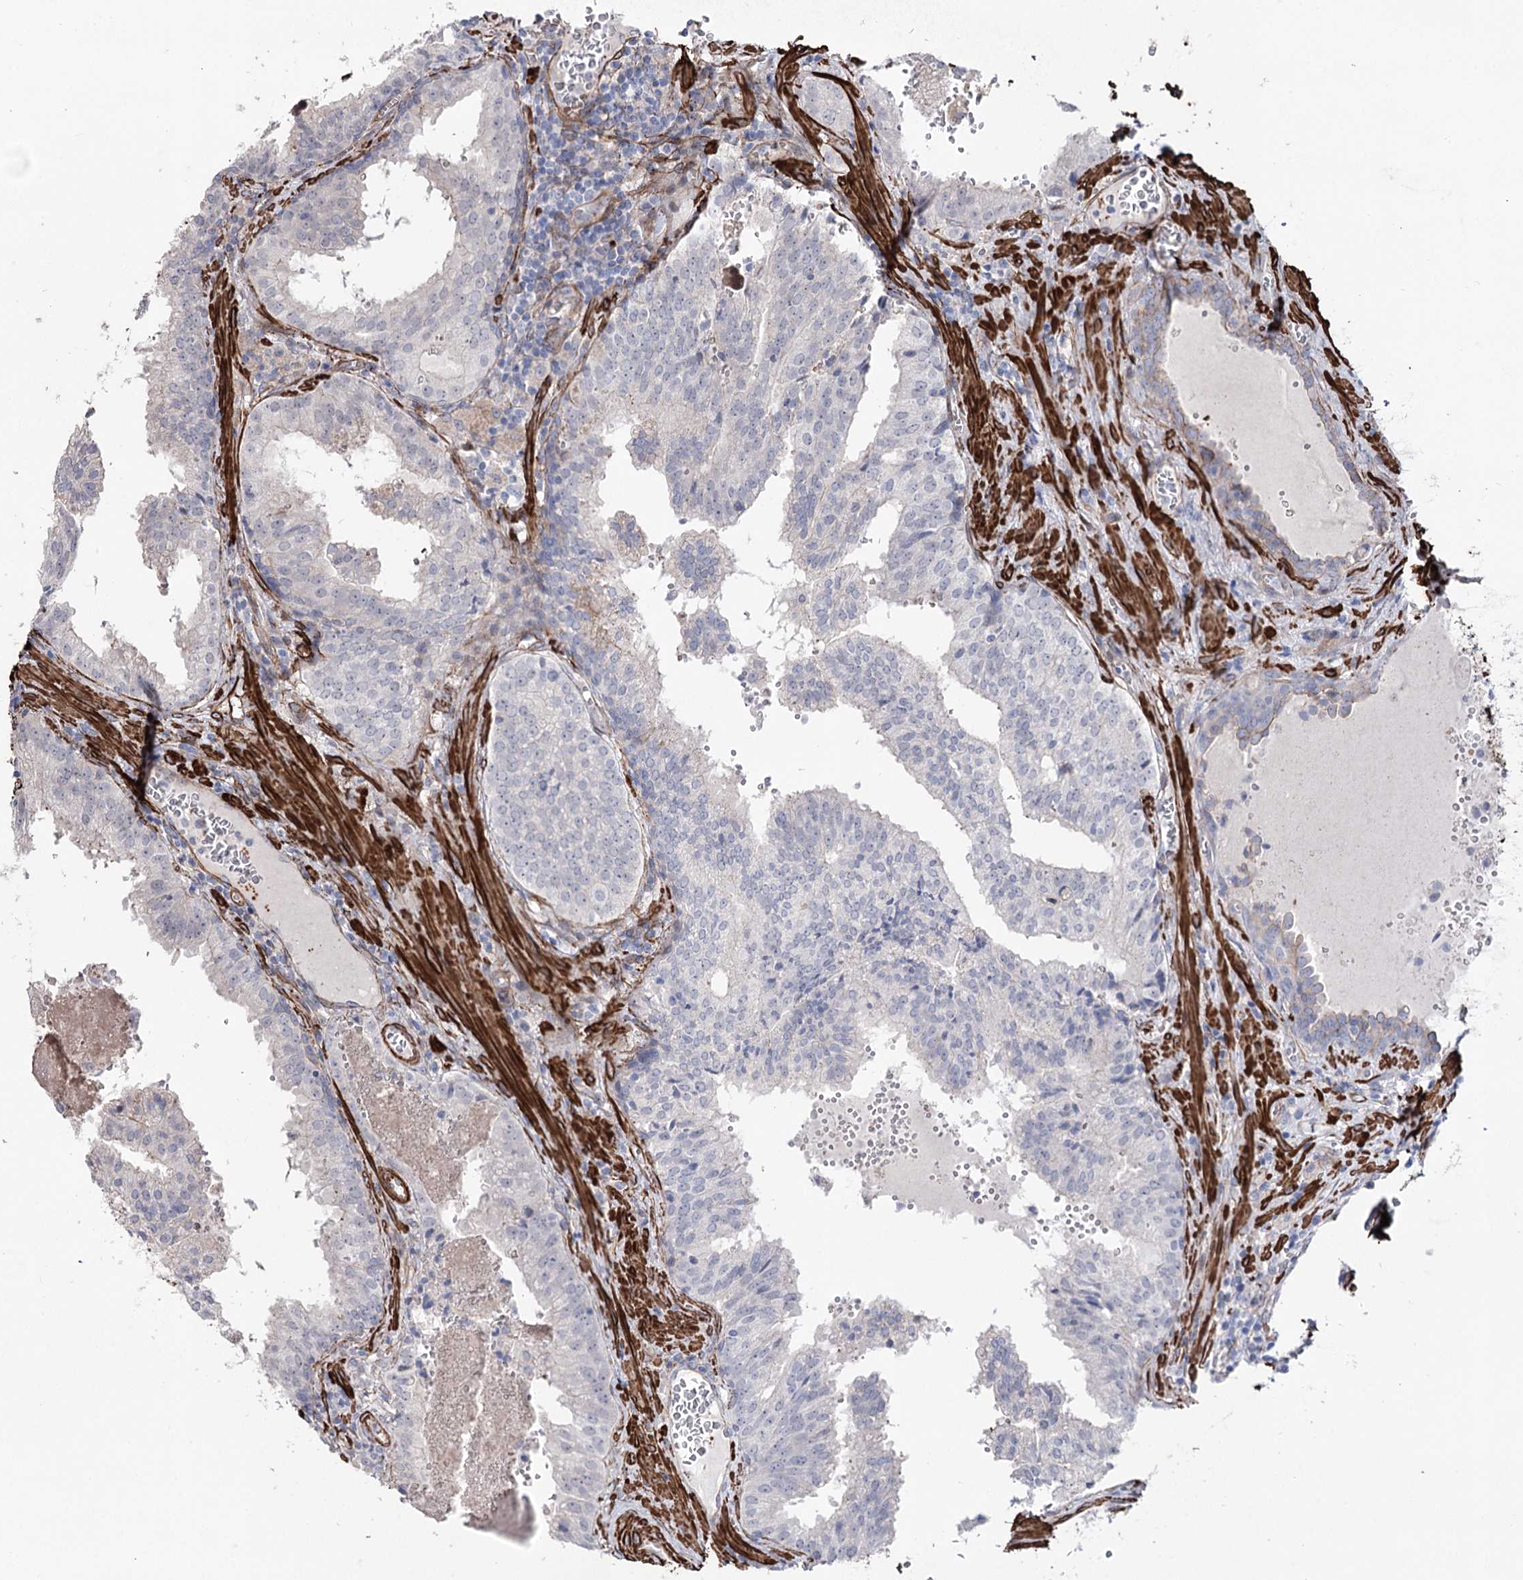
{"staining": {"intensity": "negative", "quantity": "none", "location": "none"}, "tissue": "prostate cancer", "cell_type": "Tumor cells", "image_type": "cancer", "snomed": [{"axis": "morphology", "description": "Adenocarcinoma, High grade"}, {"axis": "topography", "description": "Prostate"}], "caption": "Tumor cells are negative for brown protein staining in prostate adenocarcinoma (high-grade).", "gene": "ARHGAP20", "patient": {"sex": "male", "age": 68}}